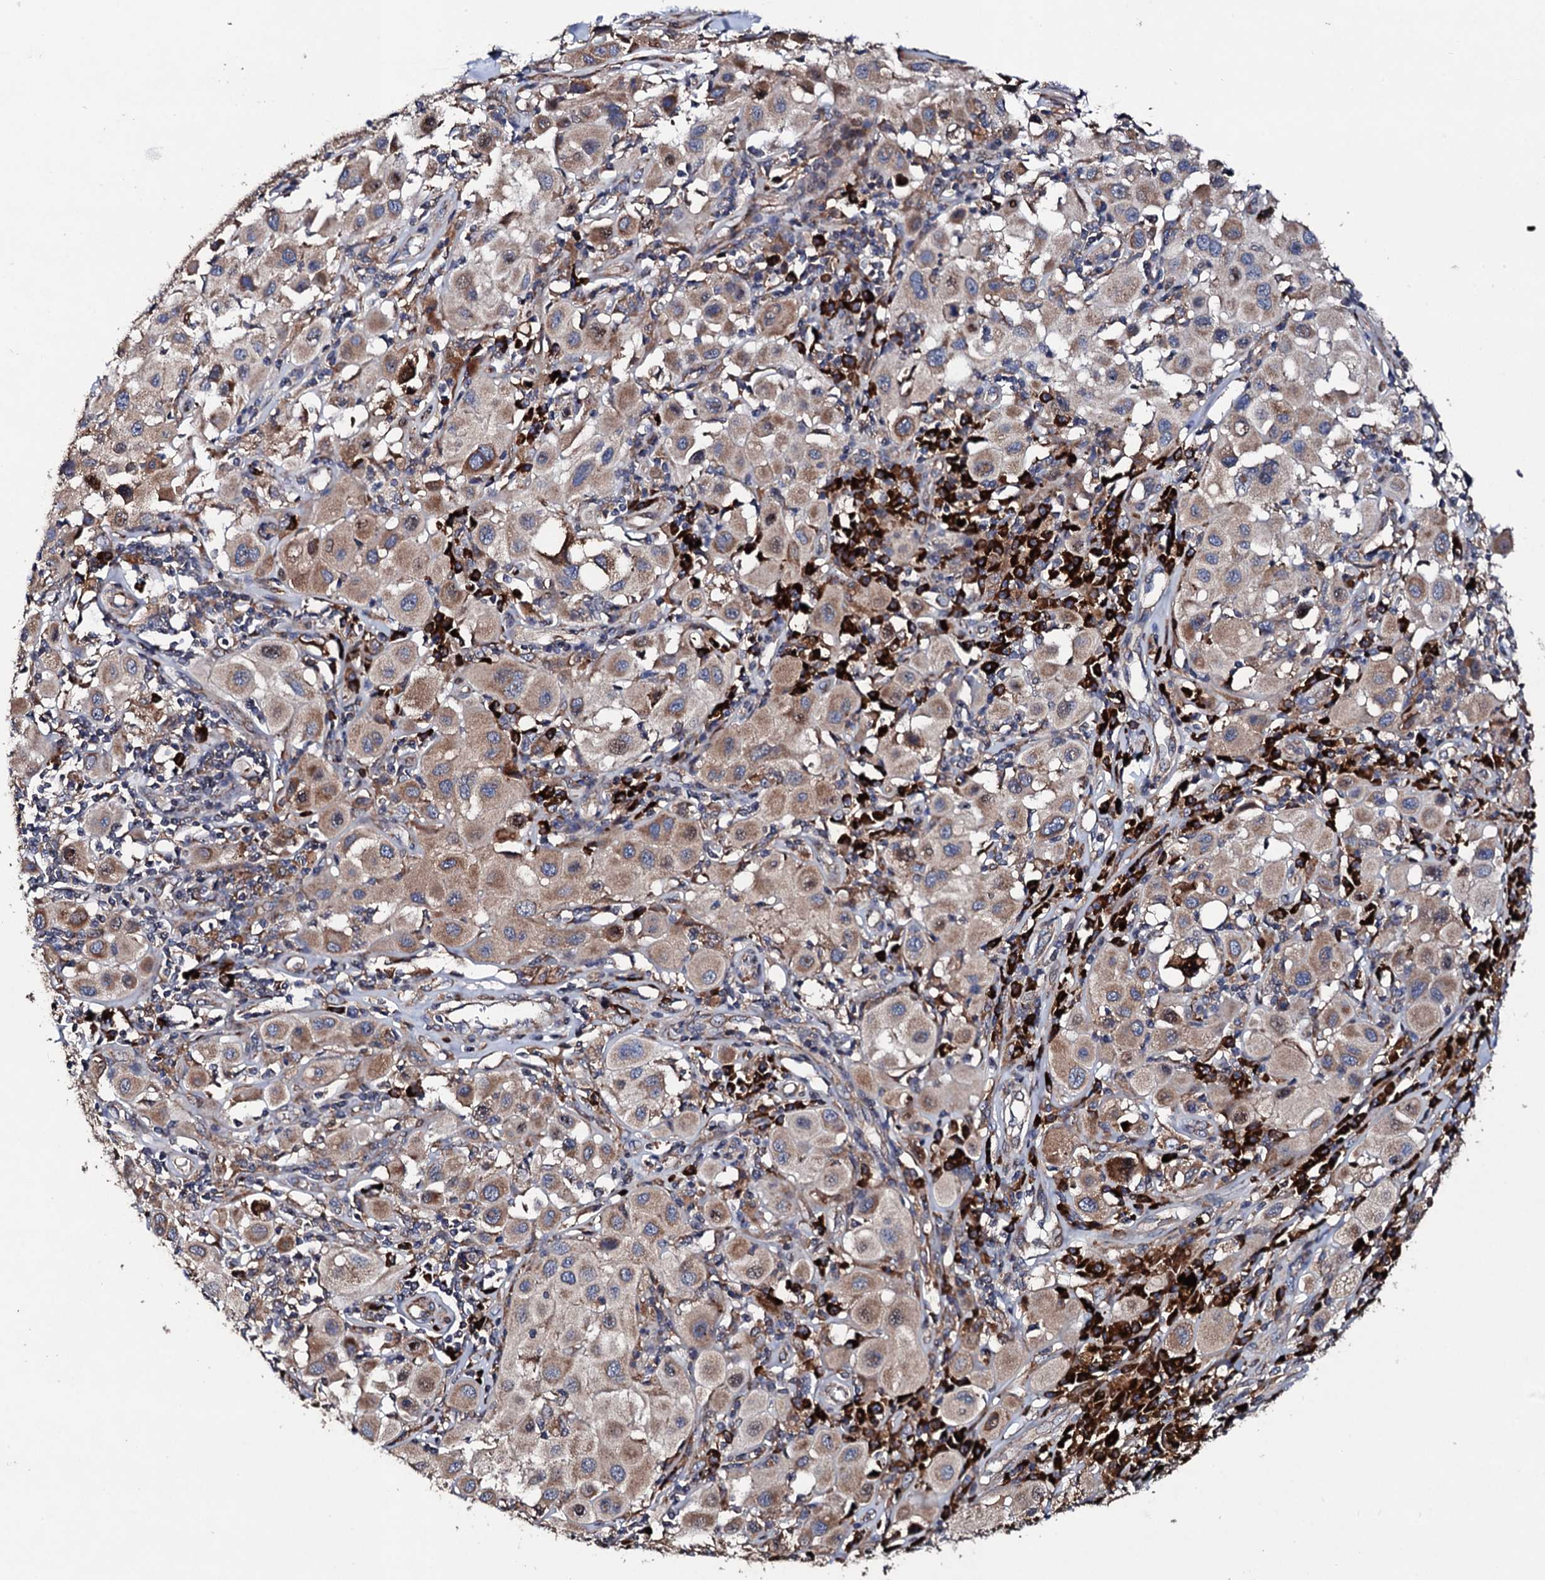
{"staining": {"intensity": "moderate", "quantity": ">75%", "location": "cytoplasmic/membranous"}, "tissue": "melanoma", "cell_type": "Tumor cells", "image_type": "cancer", "snomed": [{"axis": "morphology", "description": "Malignant melanoma, Metastatic site"}, {"axis": "topography", "description": "Skin"}], "caption": "Immunohistochemistry (IHC) histopathology image of neoplastic tissue: human malignant melanoma (metastatic site) stained using IHC shows medium levels of moderate protein expression localized specifically in the cytoplasmic/membranous of tumor cells, appearing as a cytoplasmic/membranous brown color.", "gene": "LIPT2", "patient": {"sex": "male", "age": 41}}